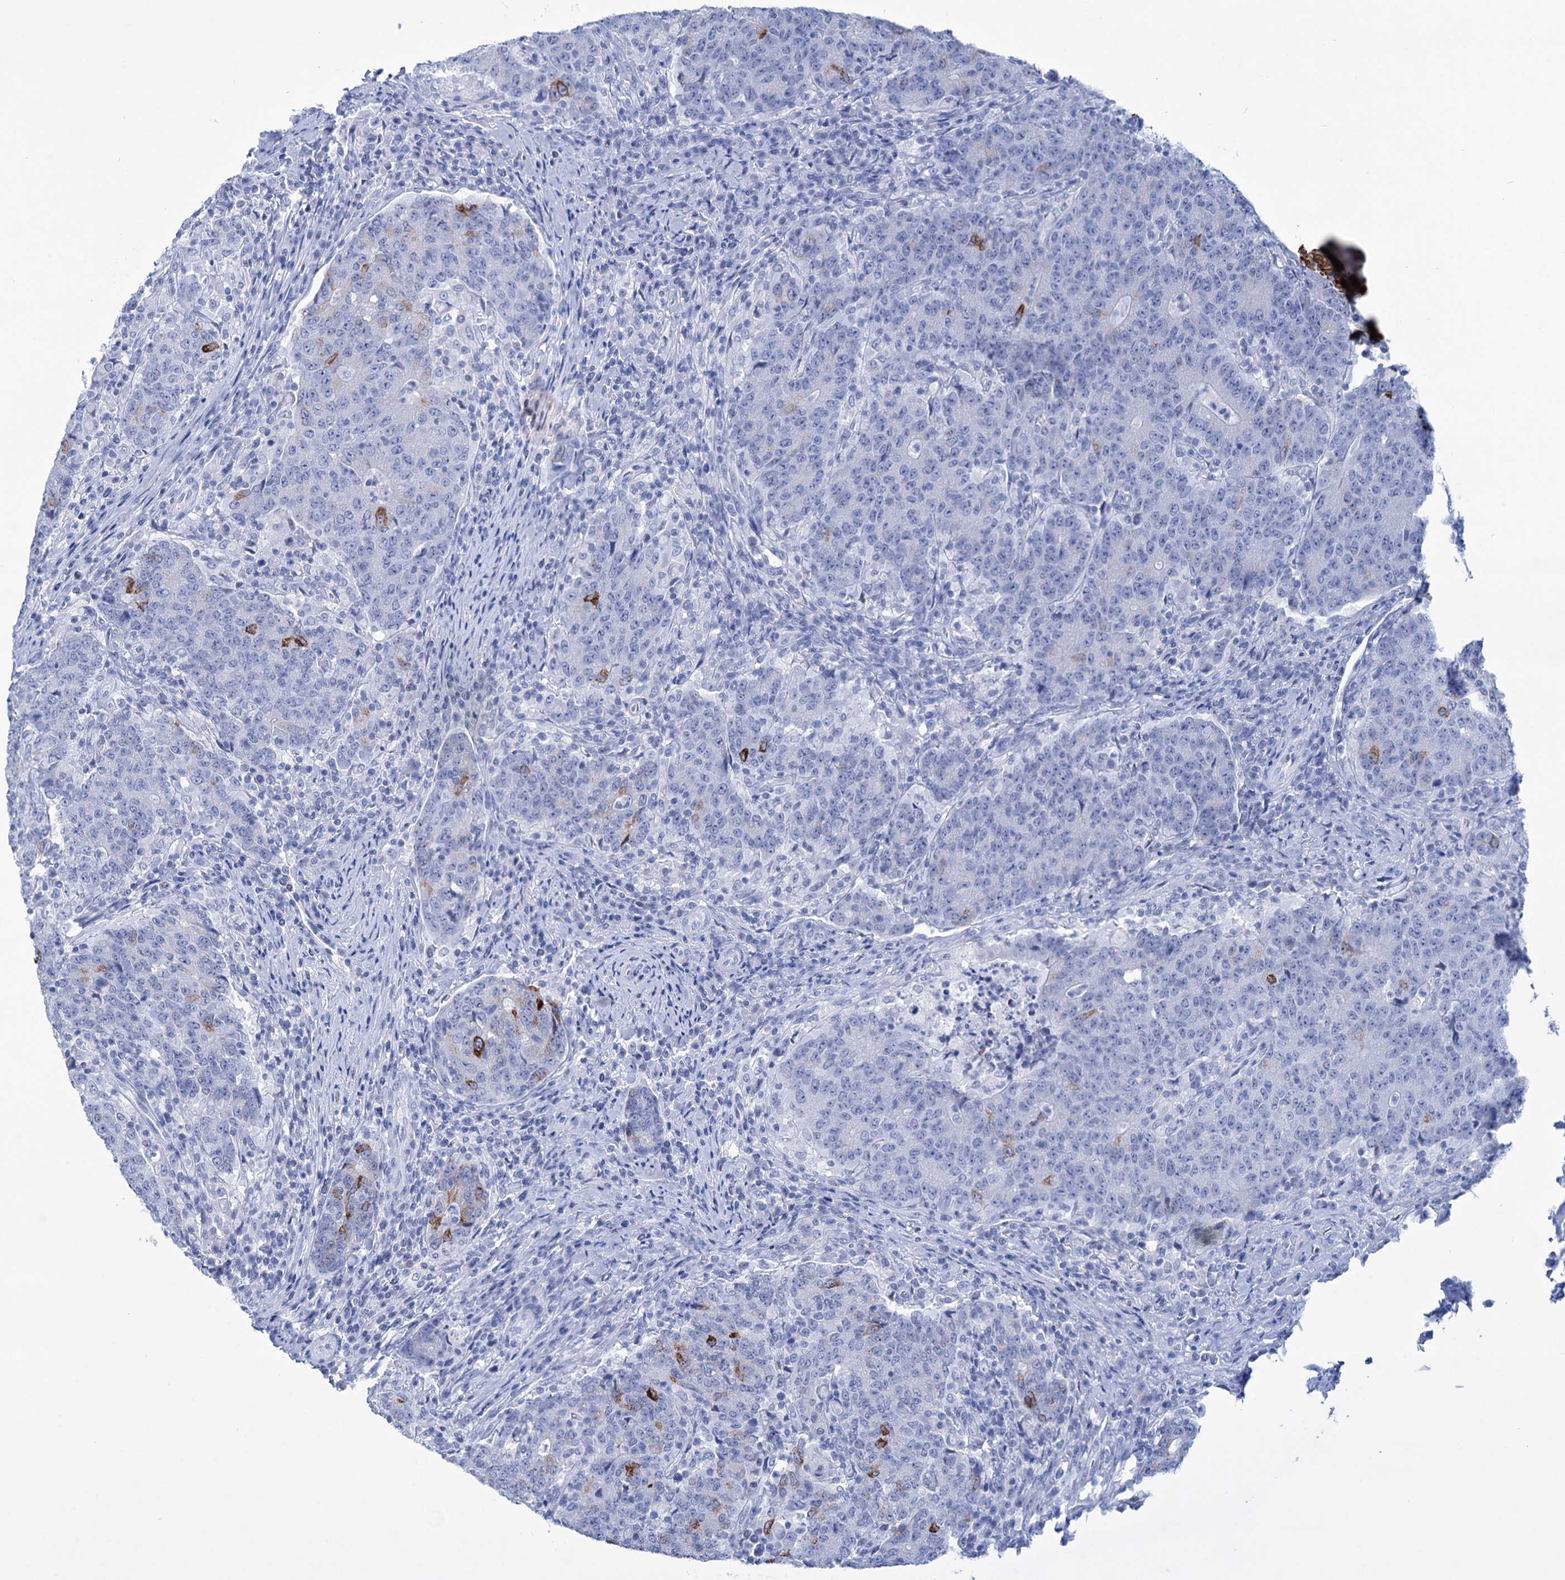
{"staining": {"intensity": "strong", "quantity": "25%-75%", "location": "cytoplasmic/membranous"}, "tissue": "colorectal cancer", "cell_type": "Tumor cells", "image_type": "cancer", "snomed": [{"axis": "morphology", "description": "Adenocarcinoma, NOS"}, {"axis": "topography", "description": "Colon"}], "caption": "The image demonstrates a brown stain indicating the presence of a protein in the cytoplasmic/membranous of tumor cells in adenocarcinoma (colorectal).", "gene": "FBXW12", "patient": {"sex": "female", "age": 75}}